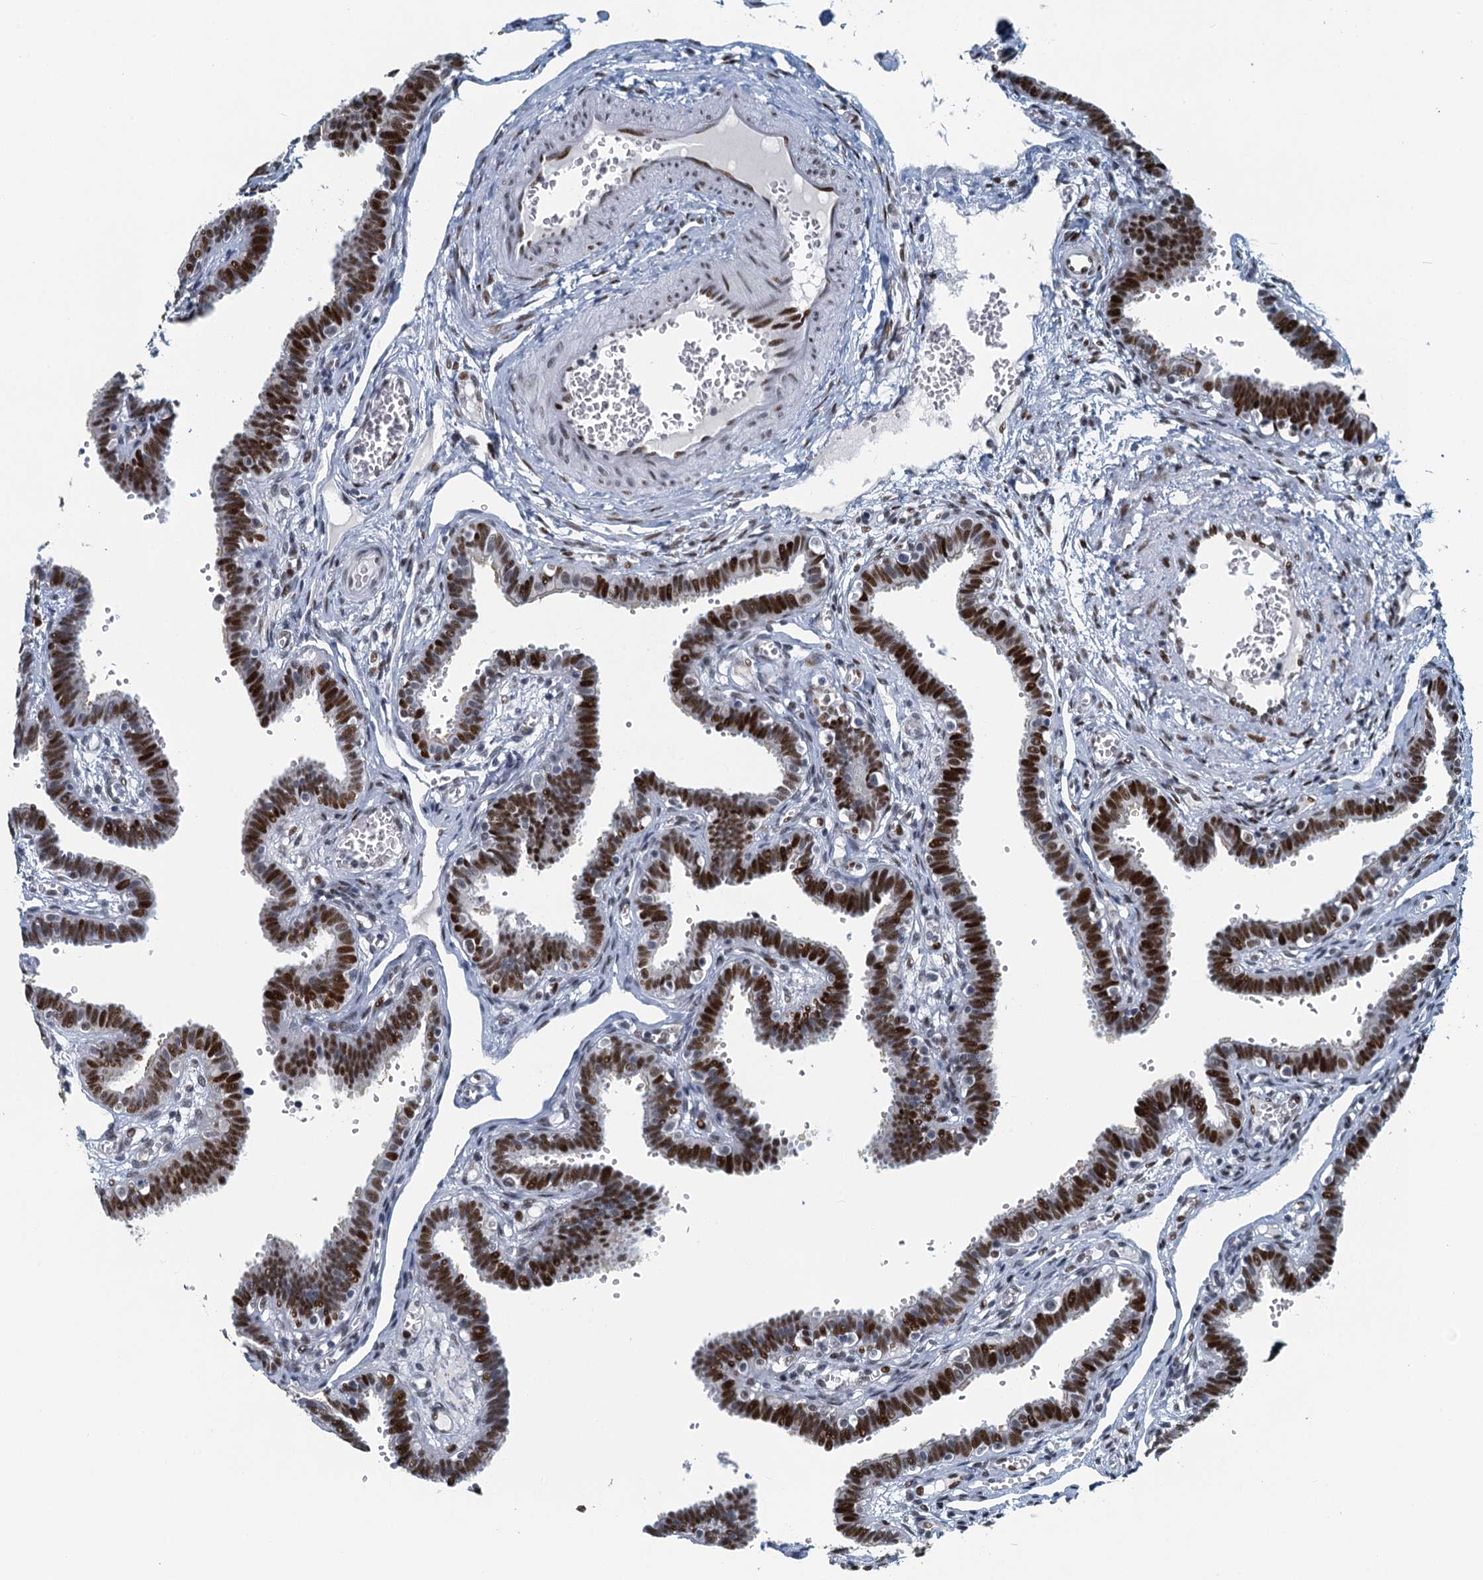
{"staining": {"intensity": "strong", "quantity": "25%-75%", "location": "nuclear"}, "tissue": "fallopian tube", "cell_type": "Glandular cells", "image_type": "normal", "snomed": [{"axis": "morphology", "description": "Normal tissue, NOS"}, {"axis": "topography", "description": "Fallopian tube"}, {"axis": "topography", "description": "Placenta"}], "caption": "Immunohistochemistry image of benign human fallopian tube stained for a protein (brown), which reveals high levels of strong nuclear expression in about 25%-75% of glandular cells.", "gene": "TTLL9", "patient": {"sex": "female", "age": 32}}